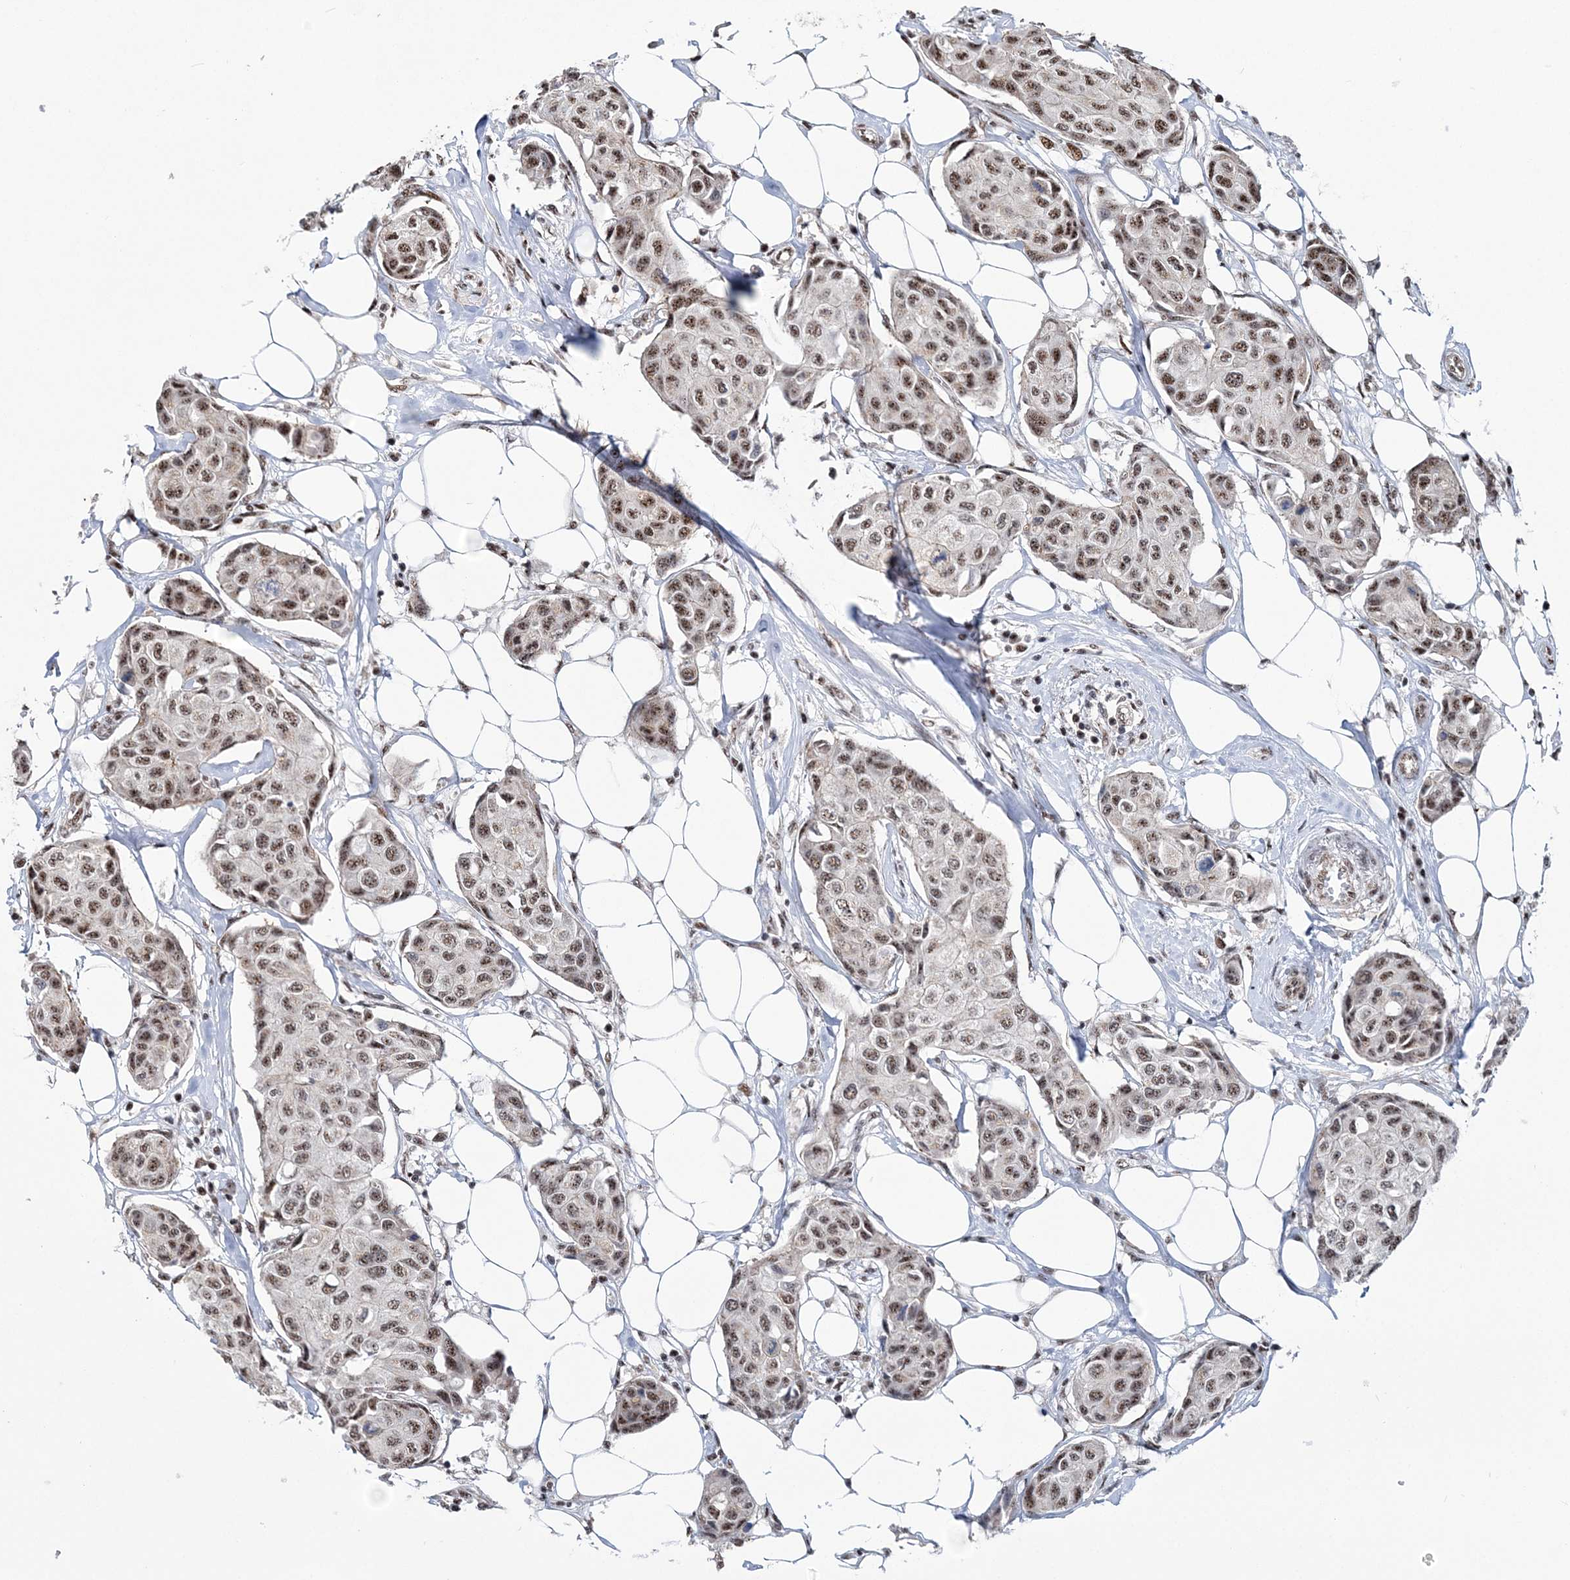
{"staining": {"intensity": "moderate", "quantity": ">75%", "location": "nuclear"}, "tissue": "breast cancer", "cell_type": "Tumor cells", "image_type": "cancer", "snomed": [{"axis": "morphology", "description": "Duct carcinoma"}, {"axis": "topography", "description": "Breast"}], "caption": "A medium amount of moderate nuclear positivity is appreciated in about >75% of tumor cells in breast invasive ductal carcinoma tissue.", "gene": "TATDN2", "patient": {"sex": "female", "age": 80}}